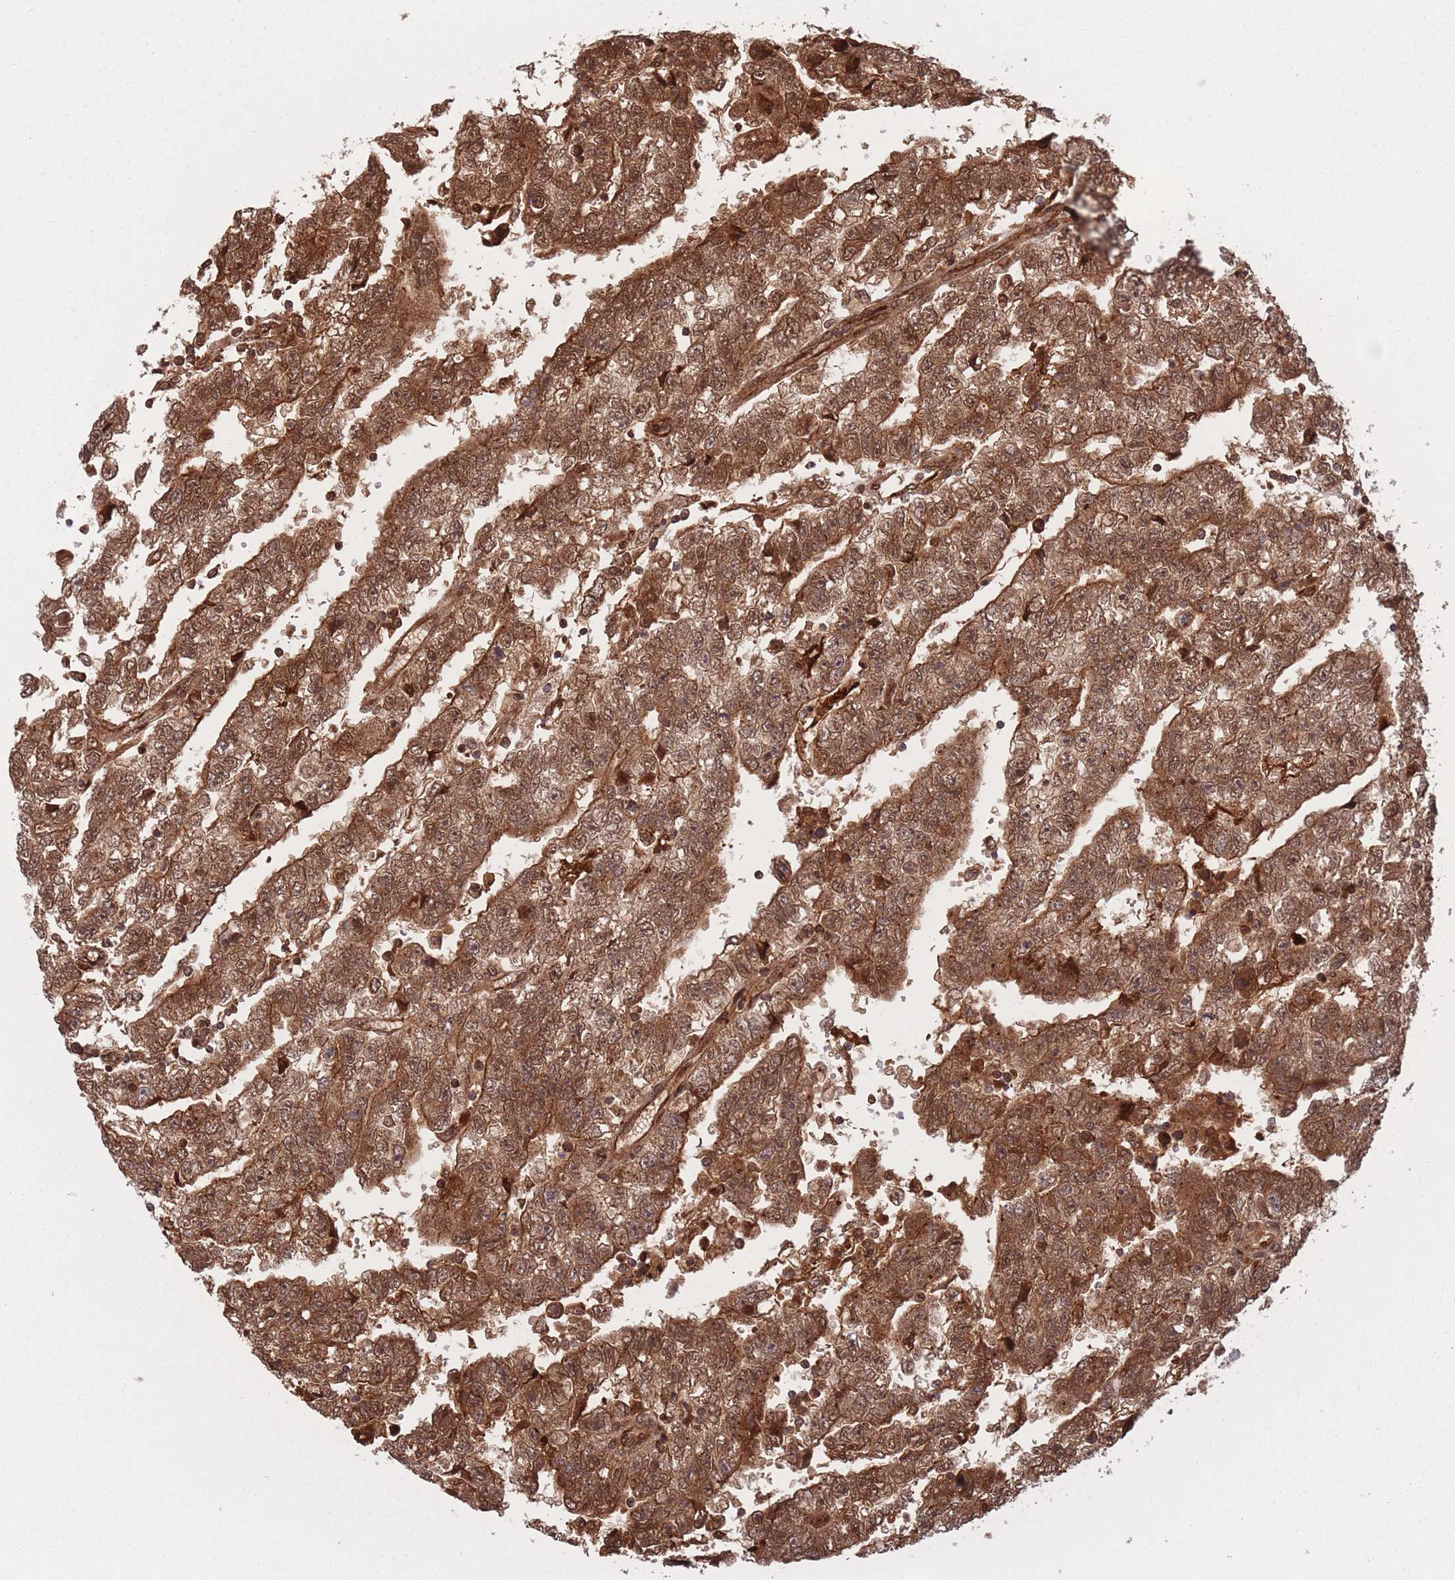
{"staining": {"intensity": "strong", "quantity": ">75%", "location": "cytoplasmic/membranous,nuclear"}, "tissue": "testis cancer", "cell_type": "Tumor cells", "image_type": "cancer", "snomed": [{"axis": "morphology", "description": "Carcinoma, Embryonal, NOS"}, {"axis": "topography", "description": "Testis"}], "caption": "Immunohistochemical staining of testis embryonal carcinoma exhibits high levels of strong cytoplasmic/membranous and nuclear staining in approximately >75% of tumor cells. (IHC, brightfield microscopy, high magnification).", "gene": "PODXL2", "patient": {"sex": "male", "age": 25}}